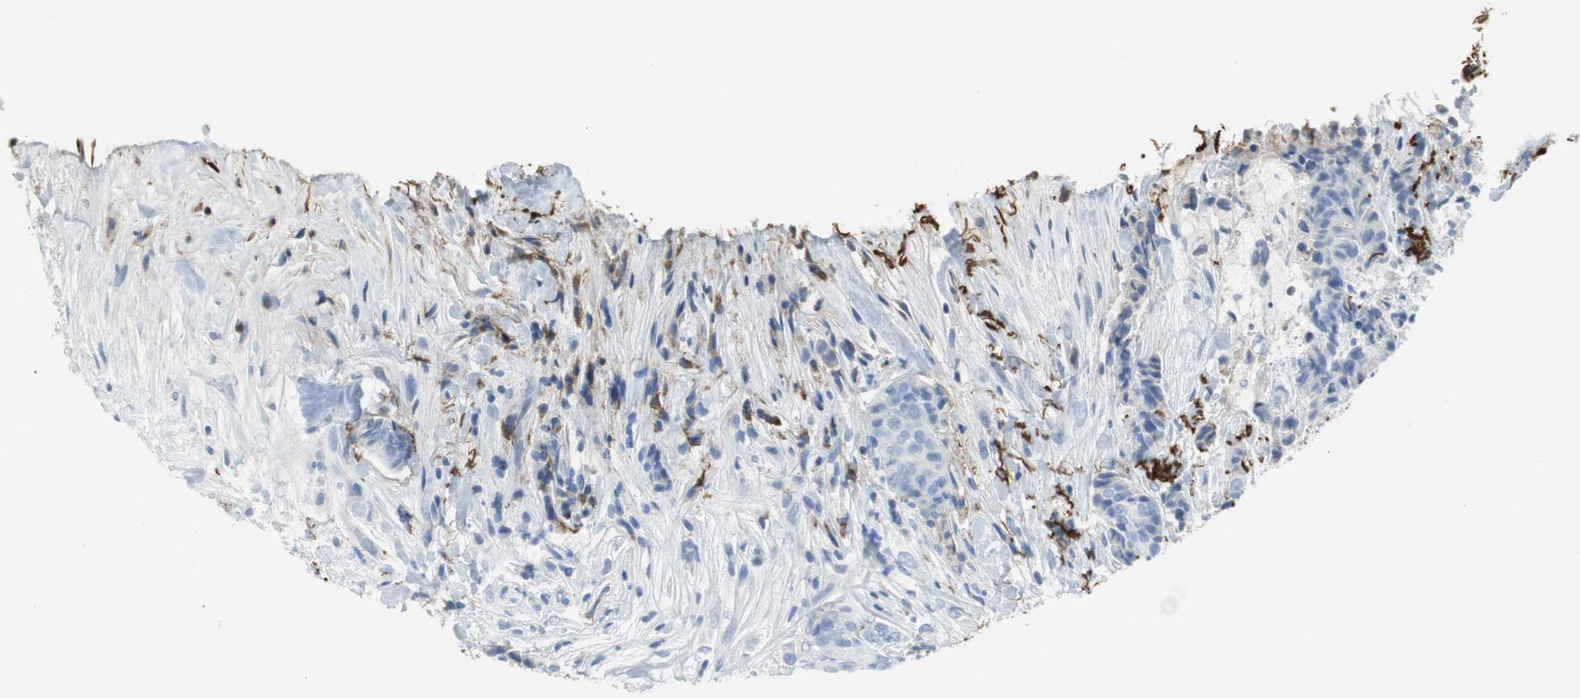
{"staining": {"intensity": "negative", "quantity": "none", "location": "none"}, "tissue": "breast cancer", "cell_type": "Tumor cells", "image_type": "cancer", "snomed": [{"axis": "morphology", "description": "Duct carcinoma"}, {"axis": "topography", "description": "Breast"}], "caption": "Histopathology image shows no protein staining in tumor cells of breast cancer (invasive ductal carcinoma) tissue. (DAB (3,3'-diaminobenzidine) IHC, high magnification).", "gene": "APCS", "patient": {"sex": "female", "age": 40}}